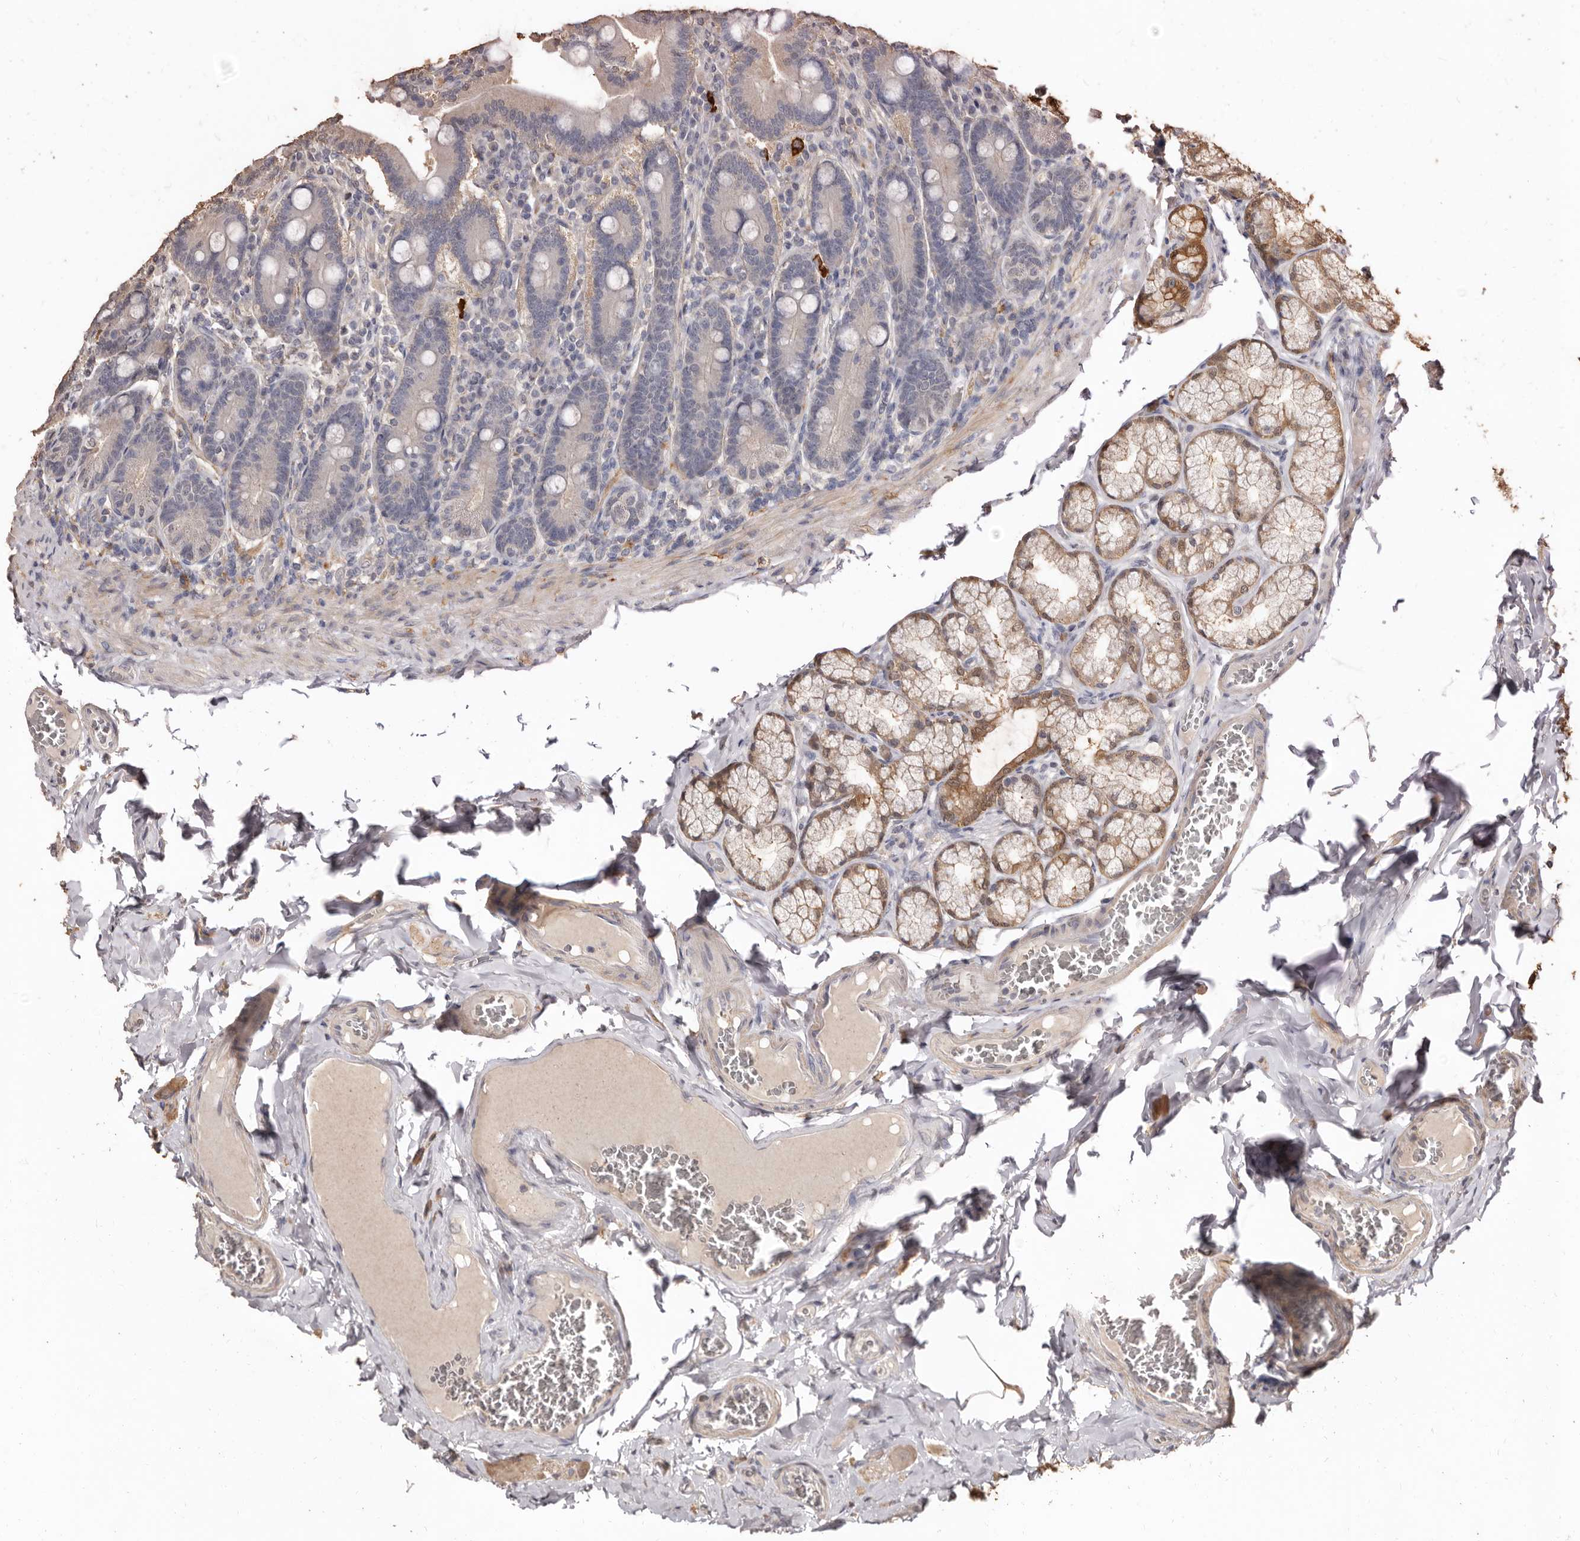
{"staining": {"intensity": "moderate", "quantity": "<25%", "location": "cytoplasmic/membranous"}, "tissue": "duodenum", "cell_type": "Glandular cells", "image_type": "normal", "snomed": [{"axis": "morphology", "description": "Normal tissue, NOS"}, {"axis": "topography", "description": "Duodenum"}], "caption": "DAB immunohistochemical staining of benign duodenum displays moderate cytoplasmic/membranous protein expression in about <25% of glandular cells.", "gene": "INAVA", "patient": {"sex": "female", "age": 62}}